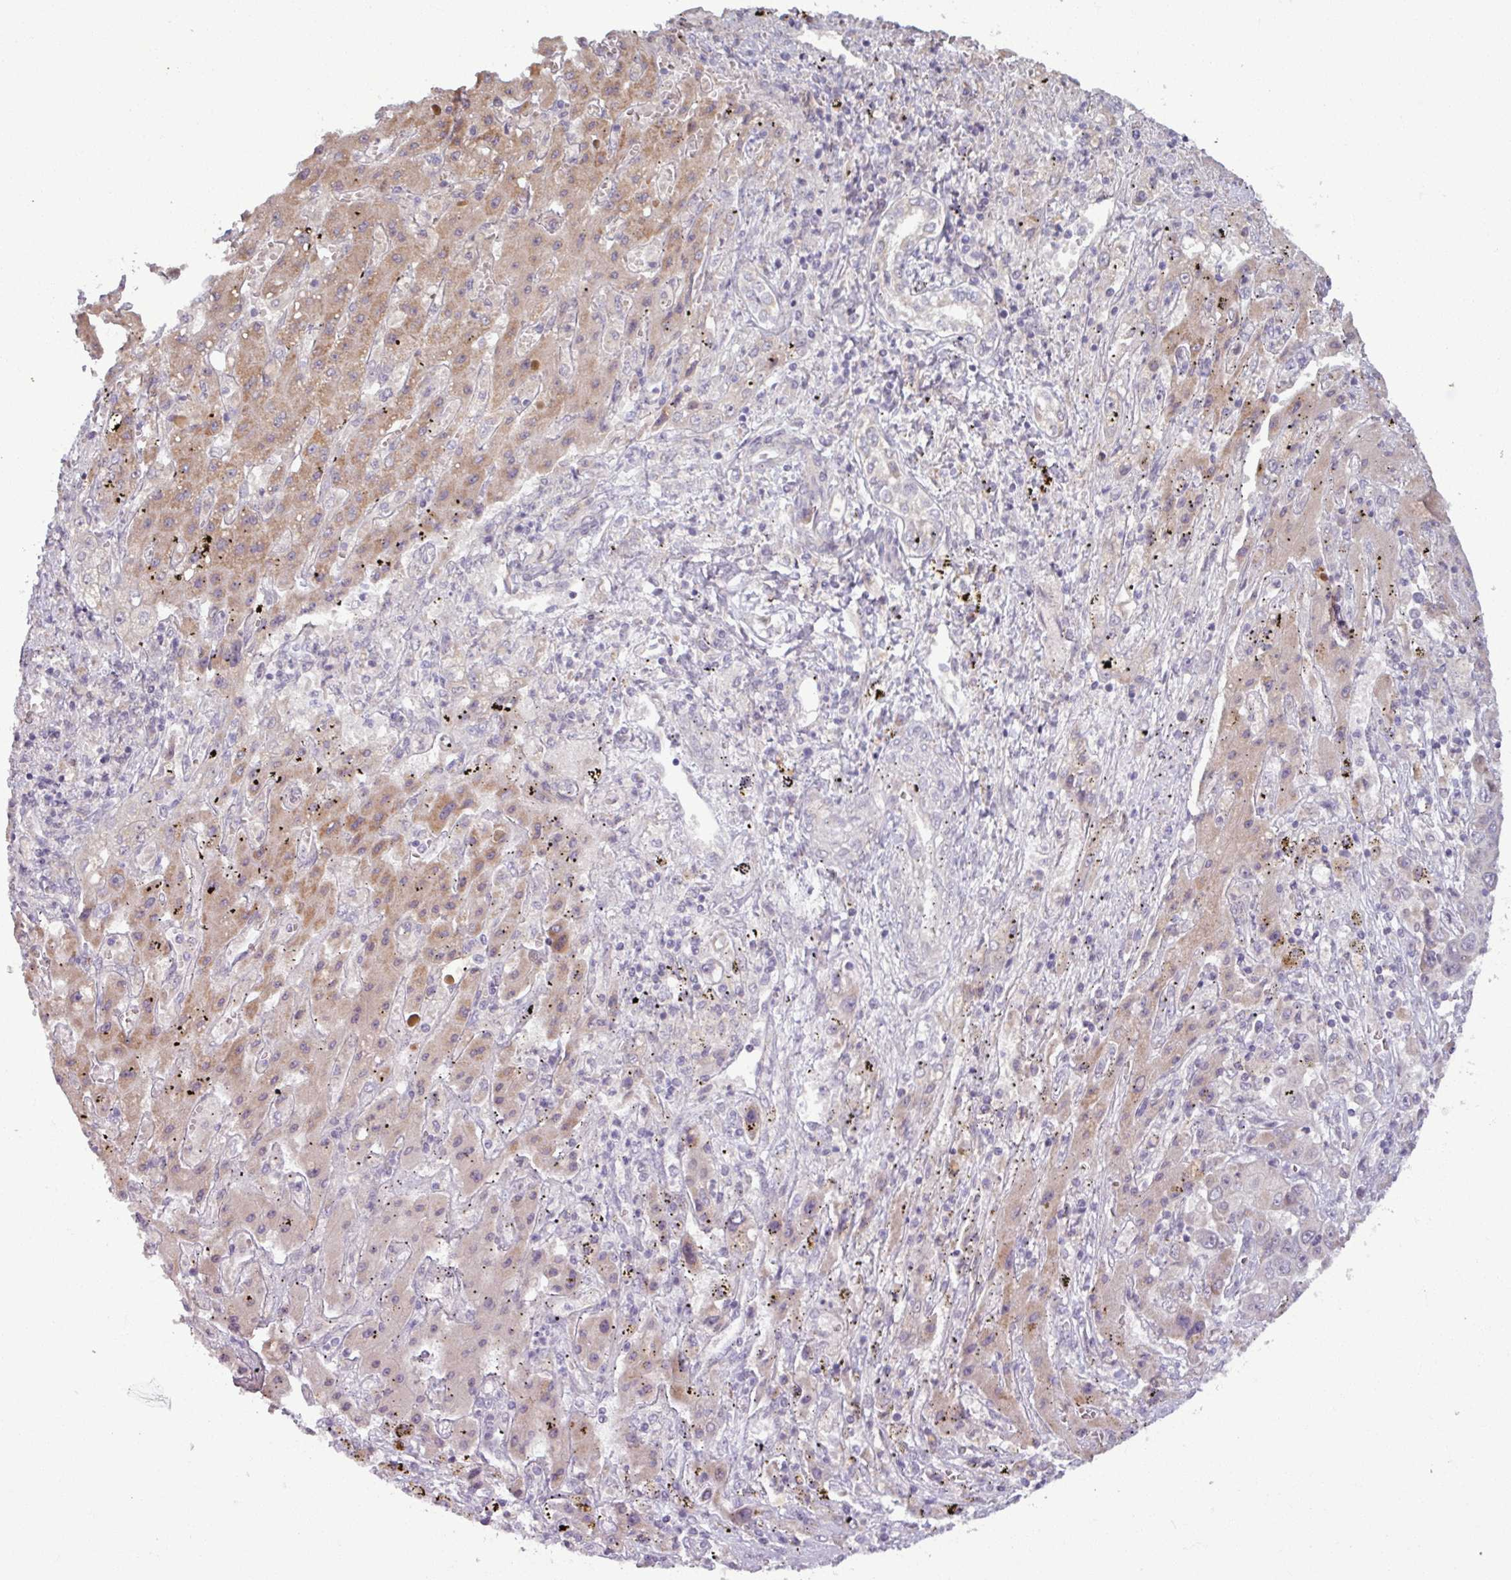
{"staining": {"intensity": "moderate", "quantity": "<25%", "location": "cytoplasmic/membranous"}, "tissue": "liver cancer", "cell_type": "Tumor cells", "image_type": "cancer", "snomed": [{"axis": "morphology", "description": "Cholangiocarcinoma"}, {"axis": "topography", "description": "Liver"}], "caption": "Immunohistochemical staining of human cholangiocarcinoma (liver) demonstrates low levels of moderate cytoplasmic/membranous protein positivity in about <25% of tumor cells.", "gene": "OGFOD3", "patient": {"sex": "female", "age": 52}}